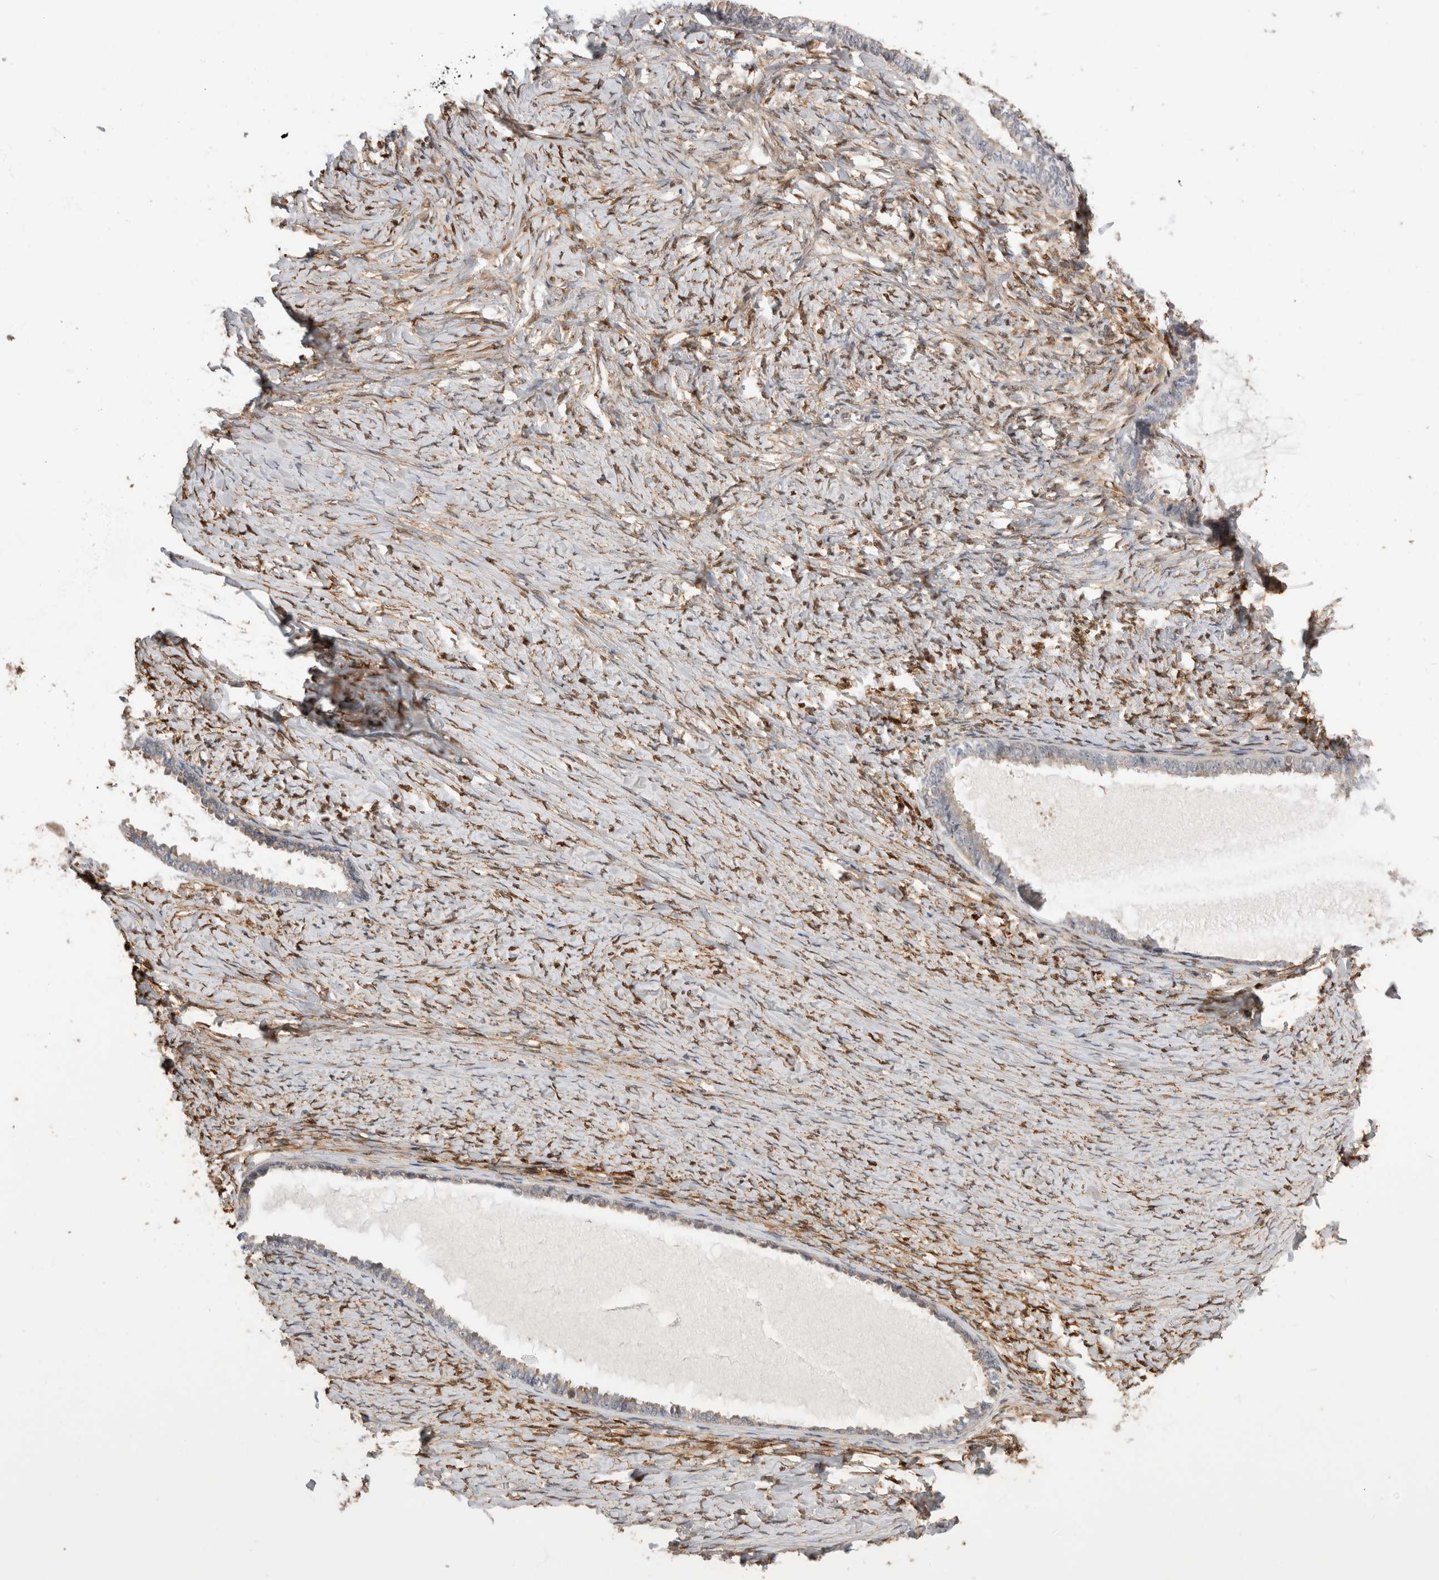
{"staining": {"intensity": "negative", "quantity": "none", "location": "none"}, "tissue": "ovarian cancer", "cell_type": "Tumor cells", "image_type": "cancer", "snomed": [{"axis": "morphology", "description": "Cystadenocarcinoma, serous, NOS"}, {"axis": "topography", "description": "Ovary"}], "caption": "DAB (3,3'-diaminobenzidine) immunohistochemical staining of human ovarian cancer reveals no significant expression in tumor cells.", "gene": "PGM1", "patient": {"sex": "female", "age": 79}}